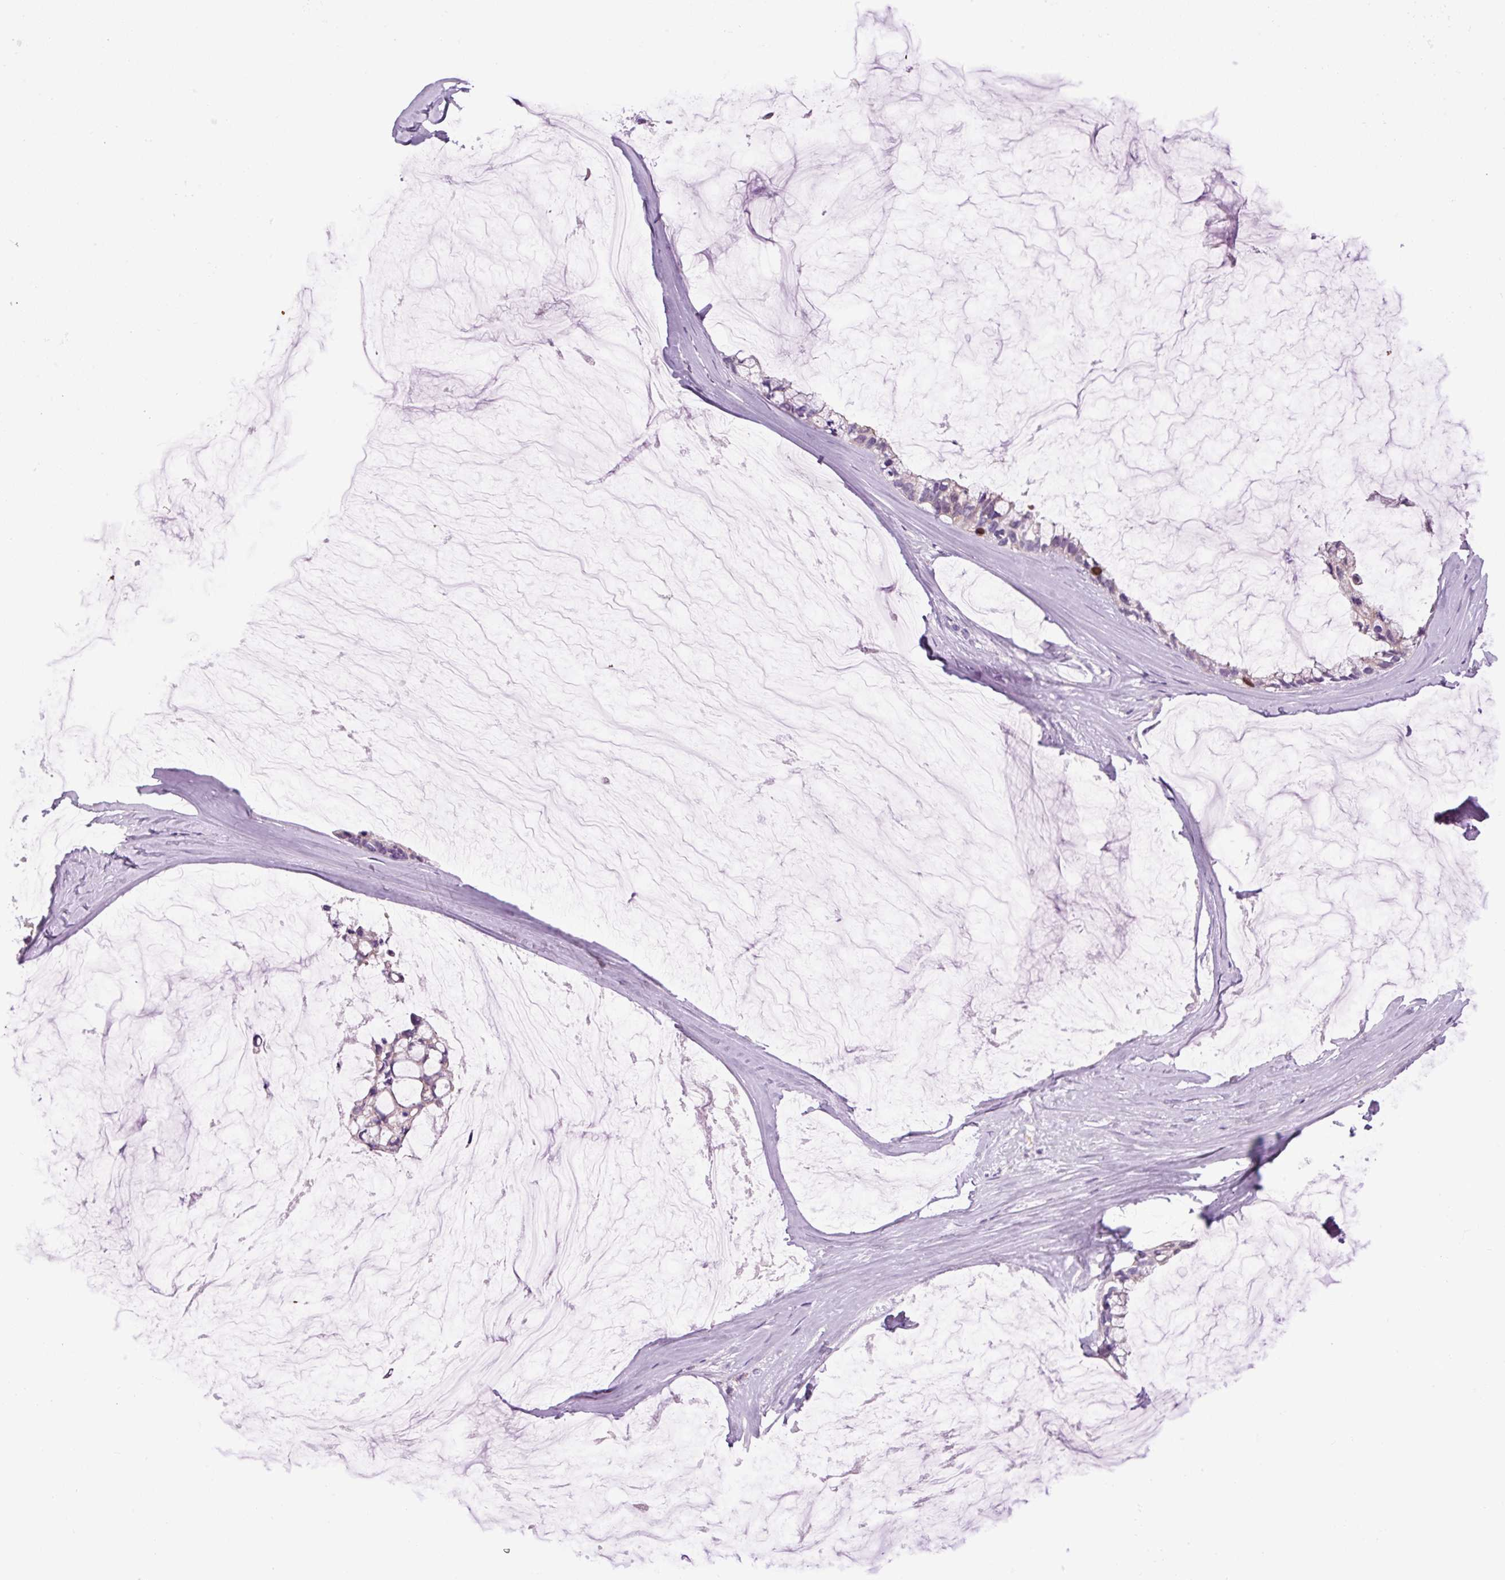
{"staining": {"intensity": "moderate", "quantity": "<25%", "location": "nuclear"}, "tissue": "ovarian cancer", "cell_type": "Tumor cells", "image_type": "cancer", "snomed": [{"axis": "morphology", "description": "Cystadenocarcinoma, mucinous, NOS"}, {"axis": "topography", "description": "Ovary"}], "caption": "Immunohistochemical staining of ovarian cancer (mucinous cystadenocarcinoma) displays moderate nuclear protein positivity in approximately <25% of tumor cells.", "gene": "KIFC1", "patient": {"sex": "female", "age": 39}}